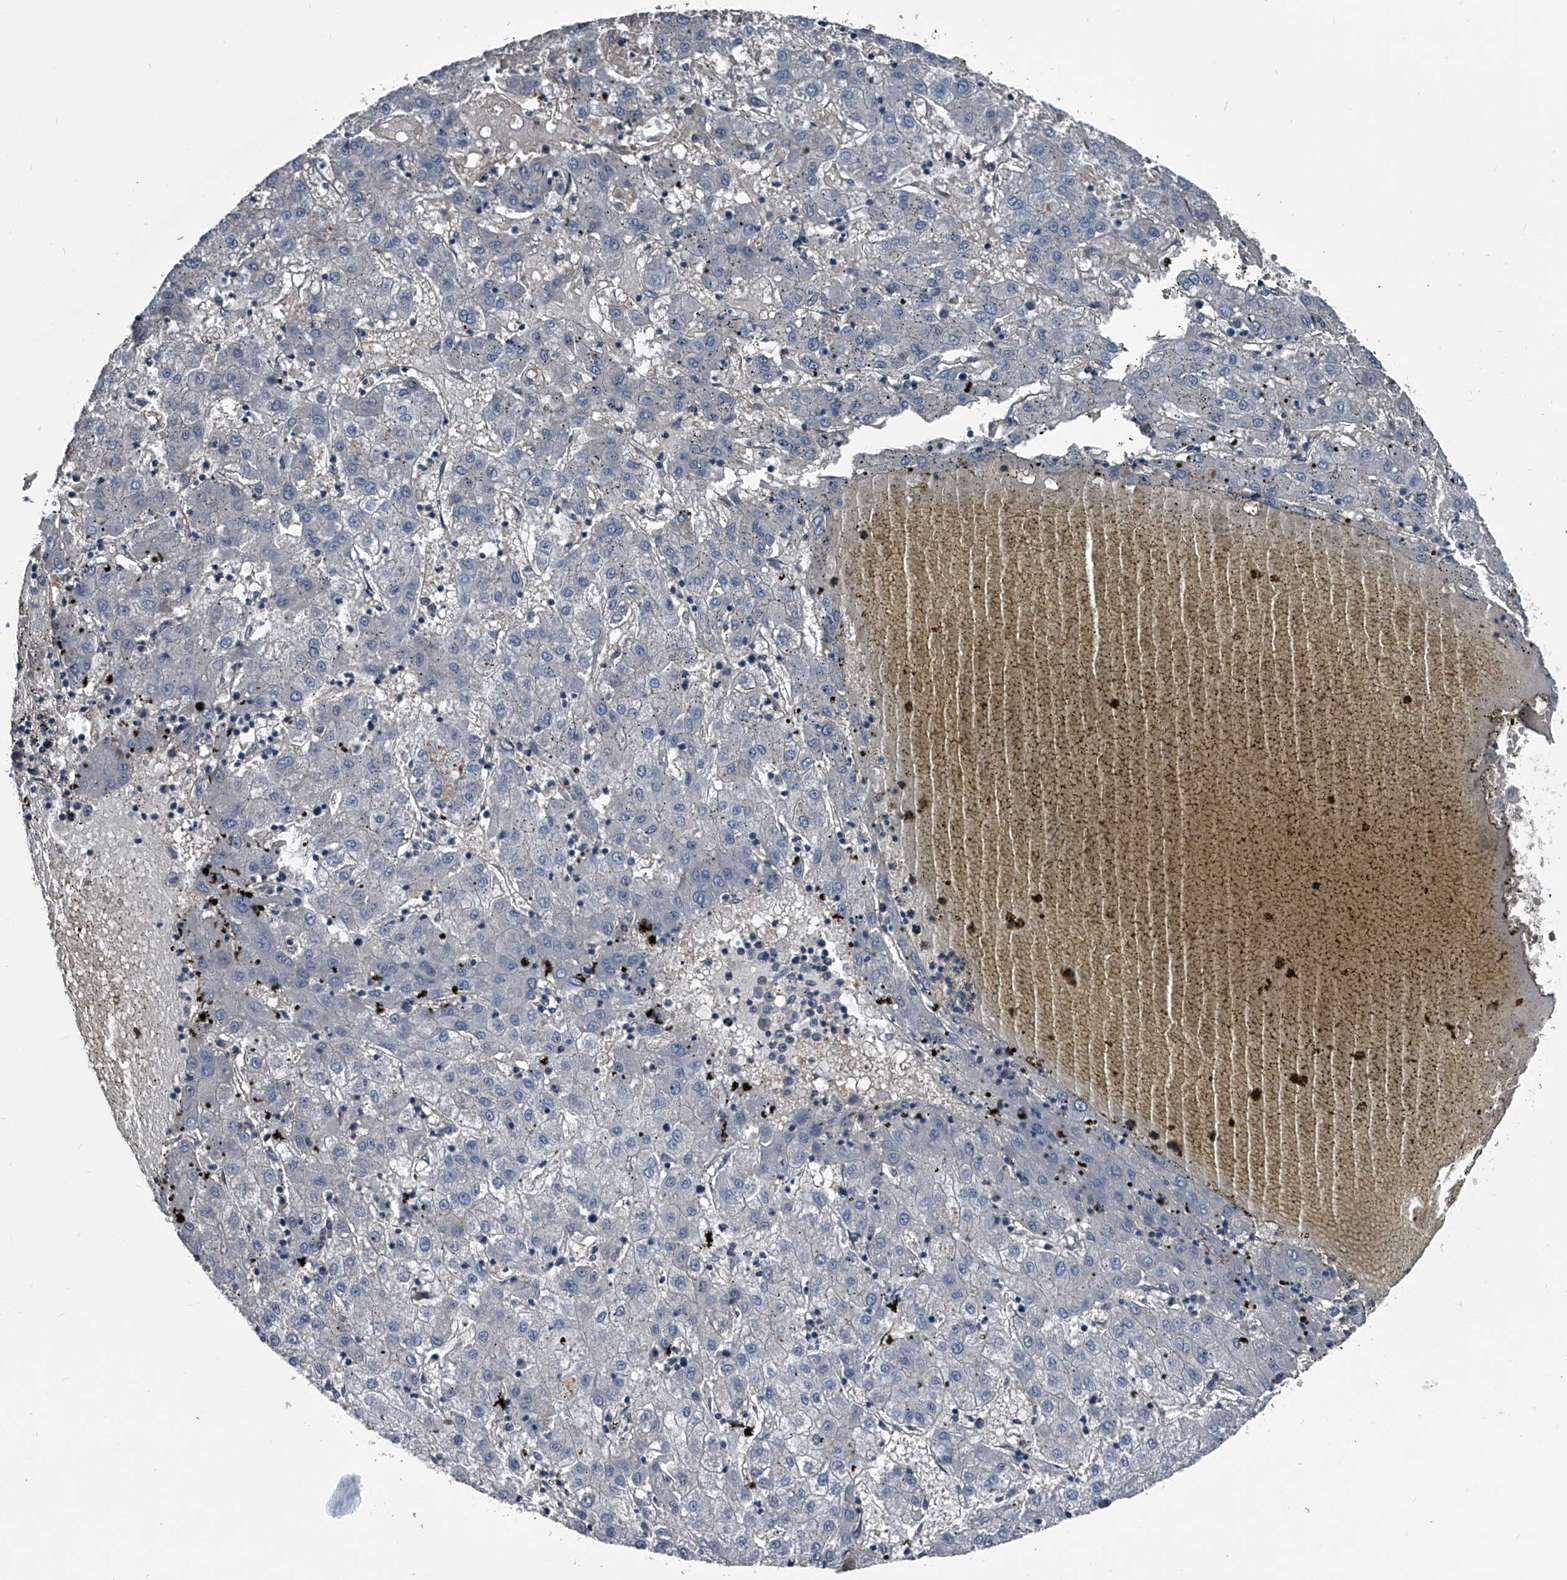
{"staining": {"intensity": "negative", "quantity": "none", "location": "none"}, "tissue": "liver cancer", "cell_type": "Tumor cells", "image_type": "cancer", "snomed": [{"axis": "morphology", "description": "Carcinoma, Hepatocellular, NOS"}, {"axis": "topography", "description": "Liver"}], "caption": "Immunohistochemistry image of hepatocellular carcinoma (liver) stained for a protein (brown), which reveals no expression in tumor cells.", "gene": "KIF13A", "patient": {"sex": "male", "age": 72}}